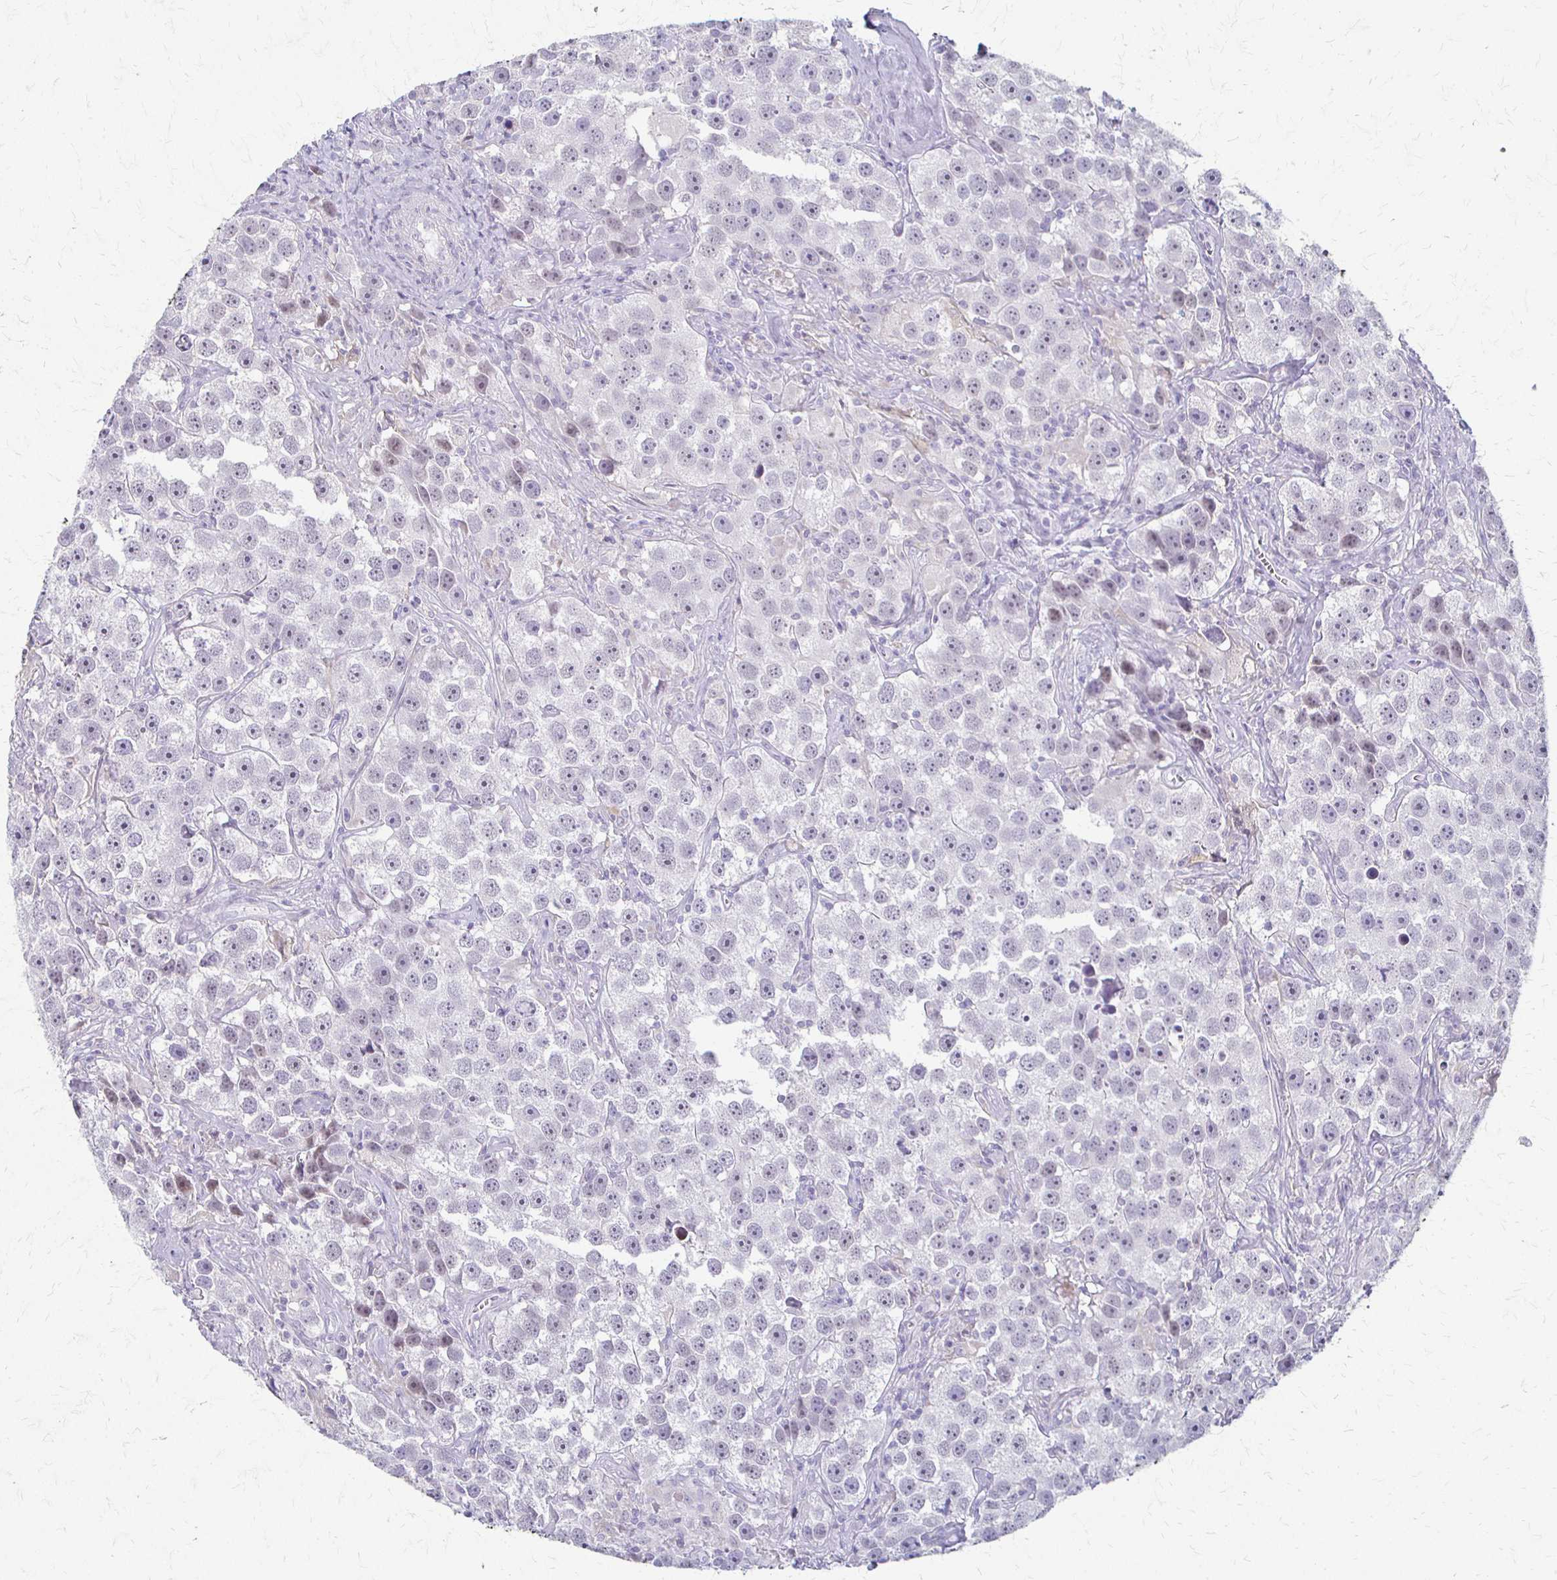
{"staining": {"intensity": "negative", "quantity": "none", "location": "none"}, "tissue": "testis cancer", "cell_type": "Tumor cells", "image_type": "cancer", "snomed": [{"axis": "morphology", "description": "Seminoma, NOS"}, {"axis": "topography", "description": "Testis"}], "caption": "Image shows no significant protein staining in tumor cells of seminoma (testis).", "gene": "ACP5", "patient": {"sex": "male", "age": 49}}